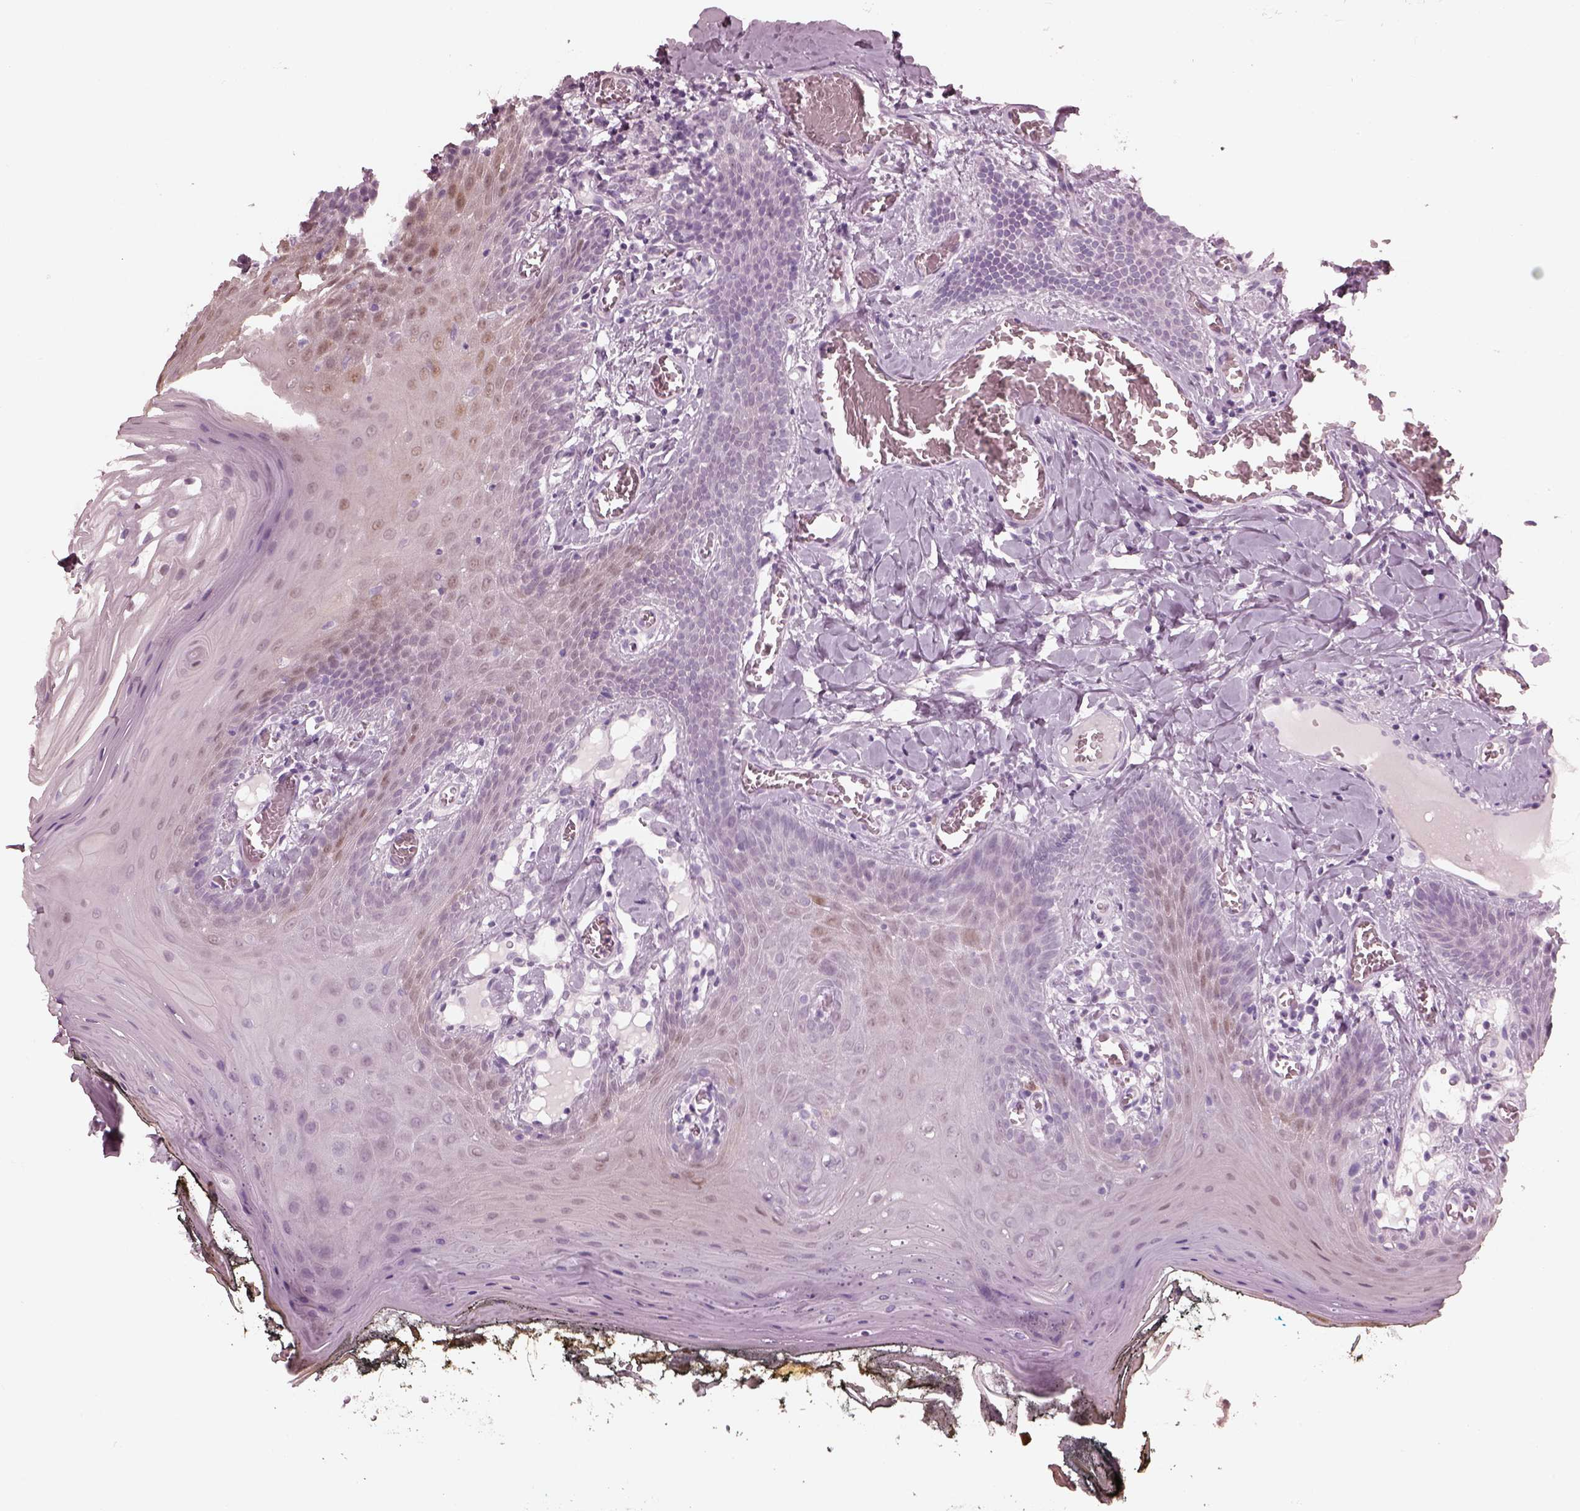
{"staining": {"intensity": "moderate", "quantity": "<25%", "location": "nuclear"}, "tissue": "oral mucosa", "cell_type": "Squamous epithelial cells", "image_type": "normal", "snomed": [{"axis": "morphology", "description": "Normal tissue, NOS"}, {"axis": "topography", "description": "Oral tissue"}], "caption": "Protein staining of normal oral mucosa demonstrates moderate nuclear staining in approximately <25% of squamous epithelial cells. (IHC, brightfield microscopy, high magnification).", "gene": "C2orf81", "patient": {"sex": "male", "age": 9}}